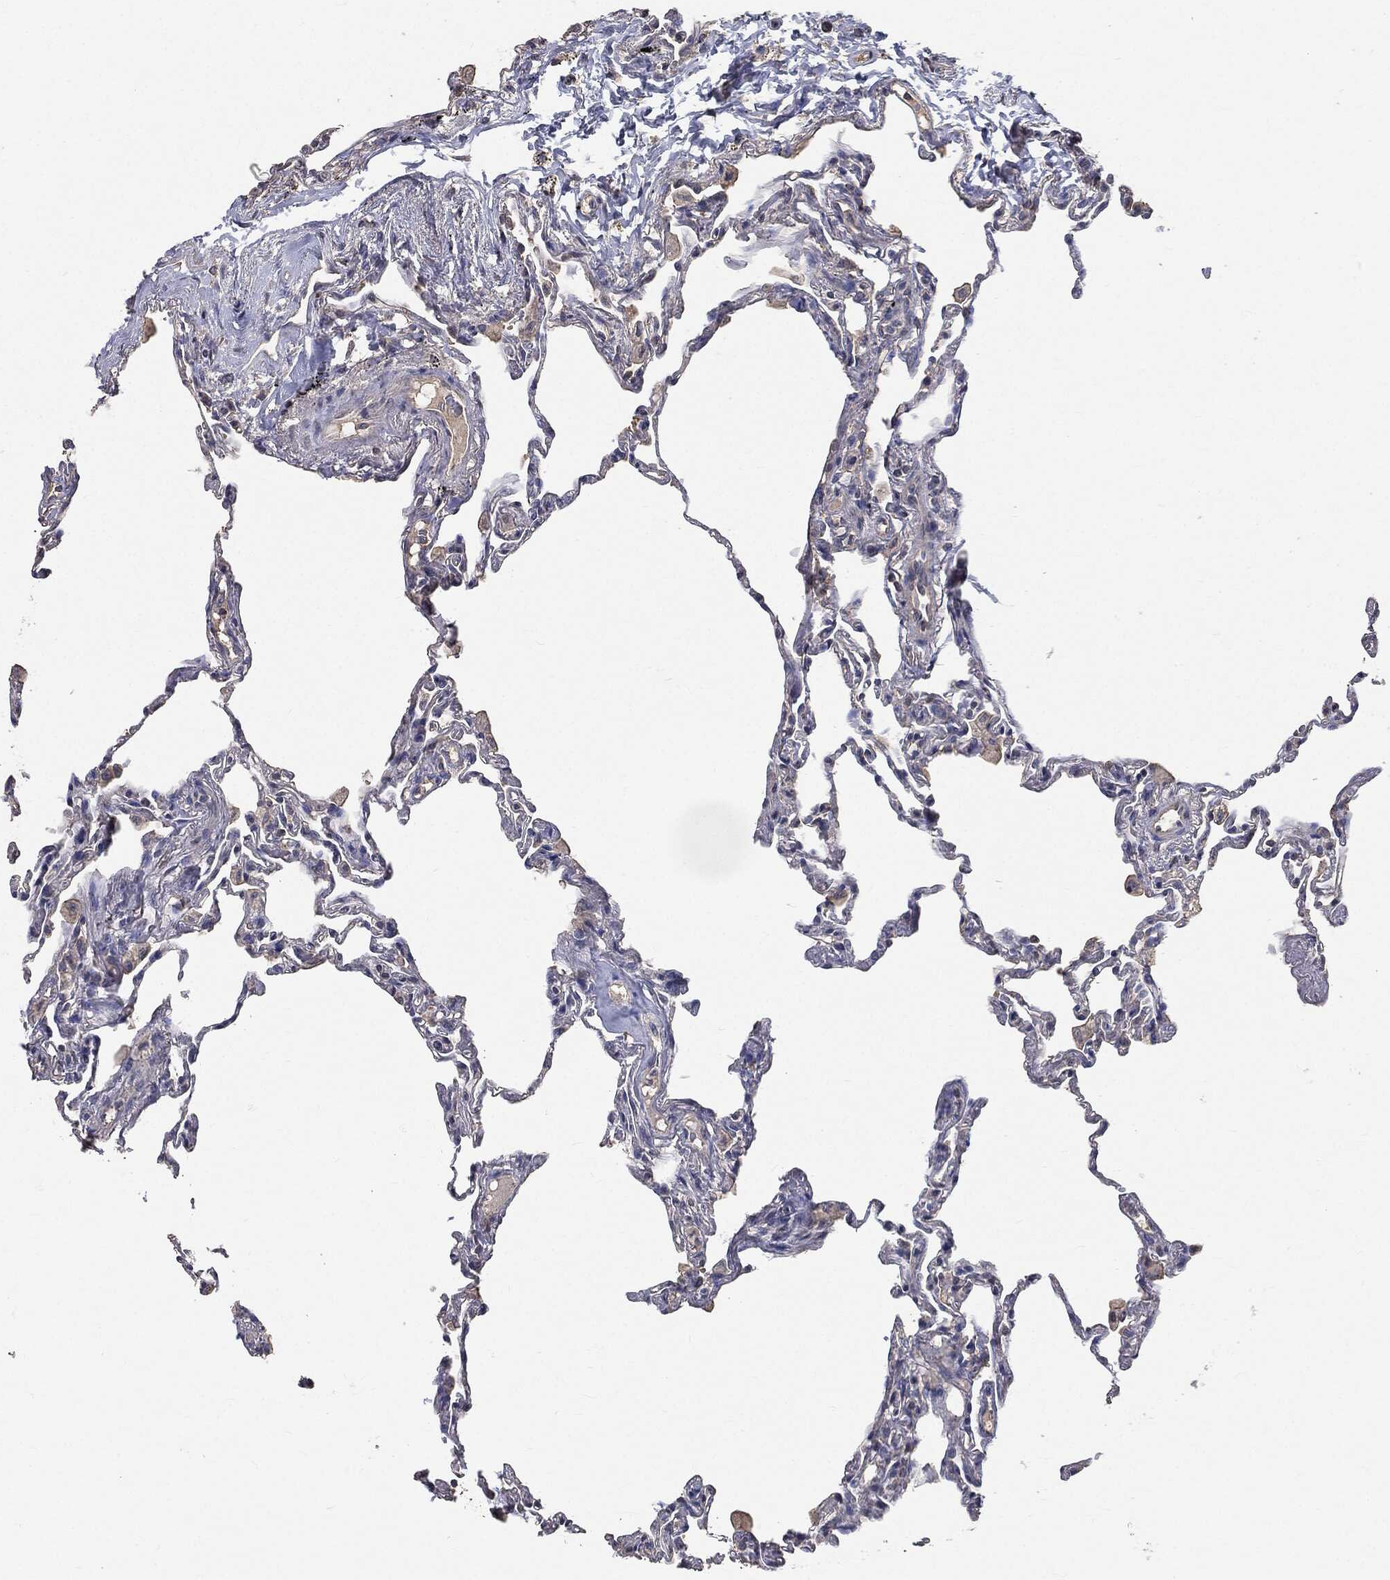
{"staining": {"intensity": "negative", "quantity": "none", "location": "none"}, "tissue": "lung", "cell_type": "Alveolar cells", "image_type": "normal", "snomed": [{"axis": "morphology", "description": "Normal tissue, NOS"}, {"axis": "topography", "description": "Lung"}], "caption": "Immunohistochemical staining of normal human lung reveals no significant positivity in alveolar cells. (Stains: DAB immunohistochemistry (IHC) with hematoxylin counter stain, Microscopy: brightfield microscopy at high magnification).", "gene": "SNAP25", "patient": {"sex": "female", "age": 57}}